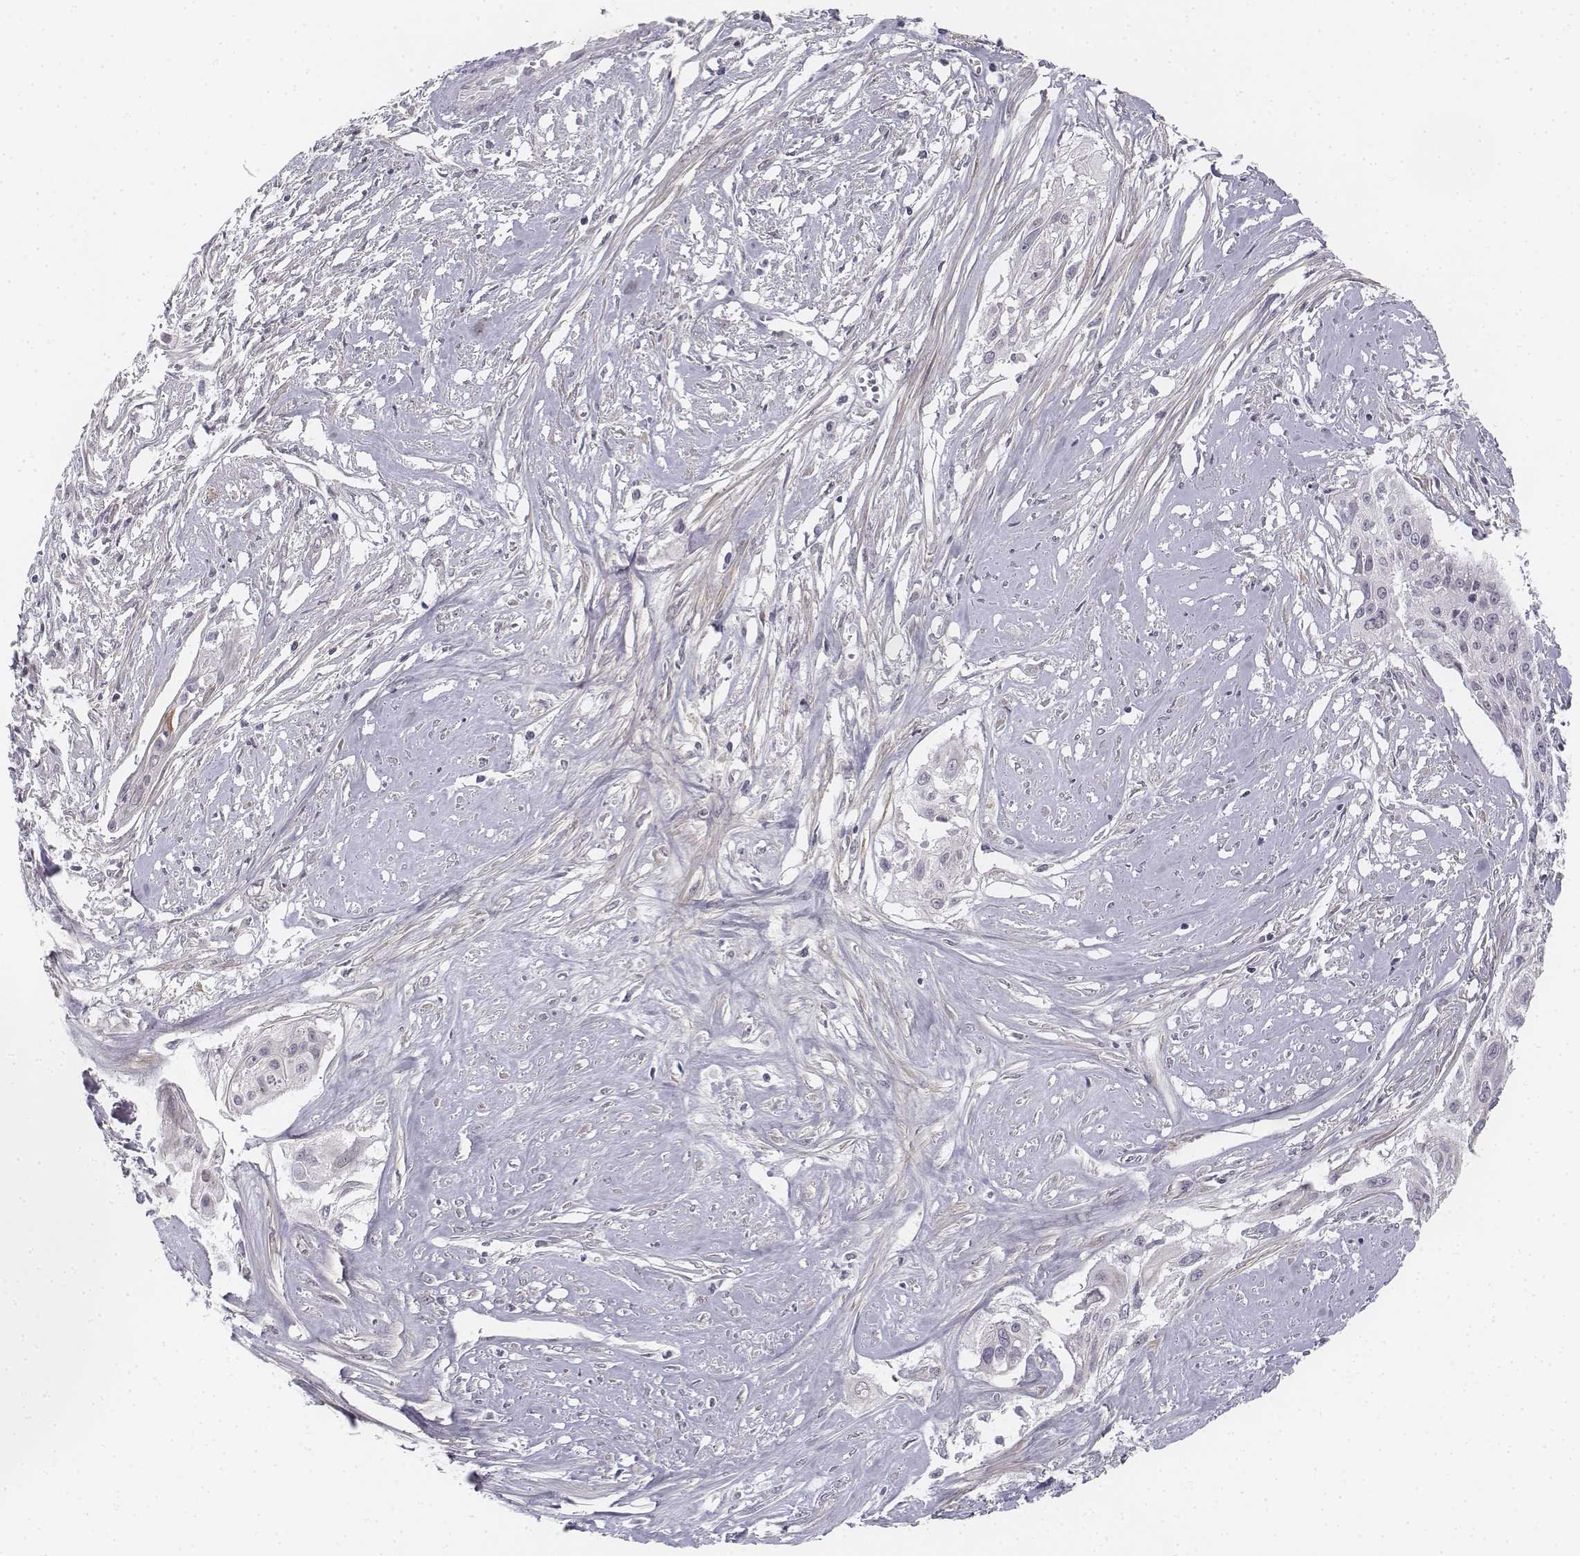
{"staining": {"intensity": "negative", "quantity": "none", "location": "none"}, "tissue": "cervical cancer", "cell_type": "Tumor cells", "image_type": "cancer", "snomed": [{"axis": "morphology", "description": "Squamous cell carcinoma, NOS"}, {"axis": "topography", "description": "Cervix"}], "caption": "A histopathology image of cervical cancer stained for a protein shows no brown staining in tumor cells.", "gene": "KRT84", "patient": {"sex": "female", "age": 49}}